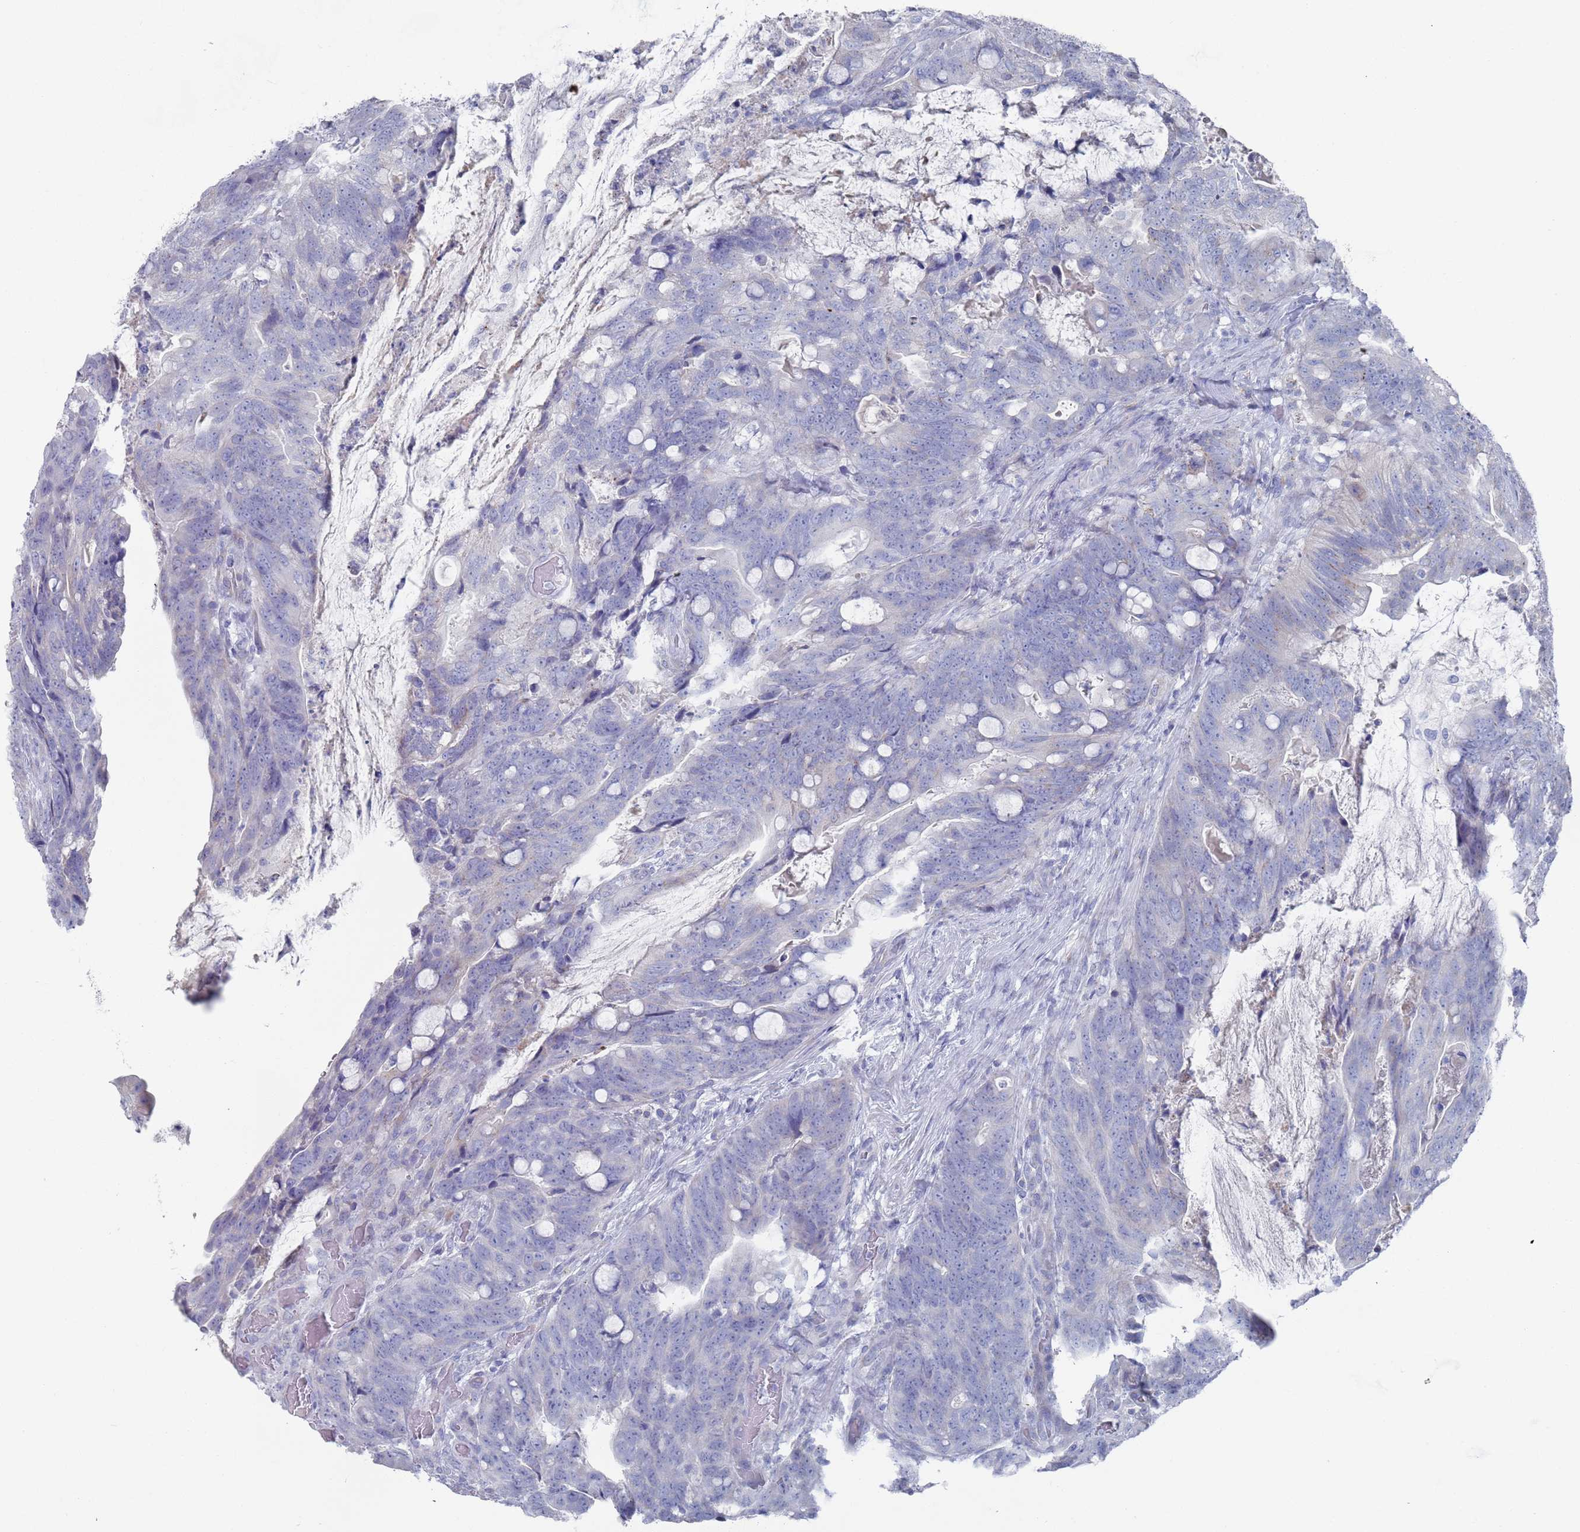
{"staining": {"intensity": "negative", "quantity": "none", "location": "none"}, "tissue": "colorectal cancer", "cell_type": "Tumor cells", "image_type": "cancer", "snomed": [{"axis": "morphology", "description": "Adenocarcinoma, NOS"}, {"axis": "topography", "description": "Colon"}], "caption": "Tumor cells are negative for protein expression in human colorectal adenocarcinoma.", "gene": "MAT1A", "patient": {"sex": "female", "age": 82}}